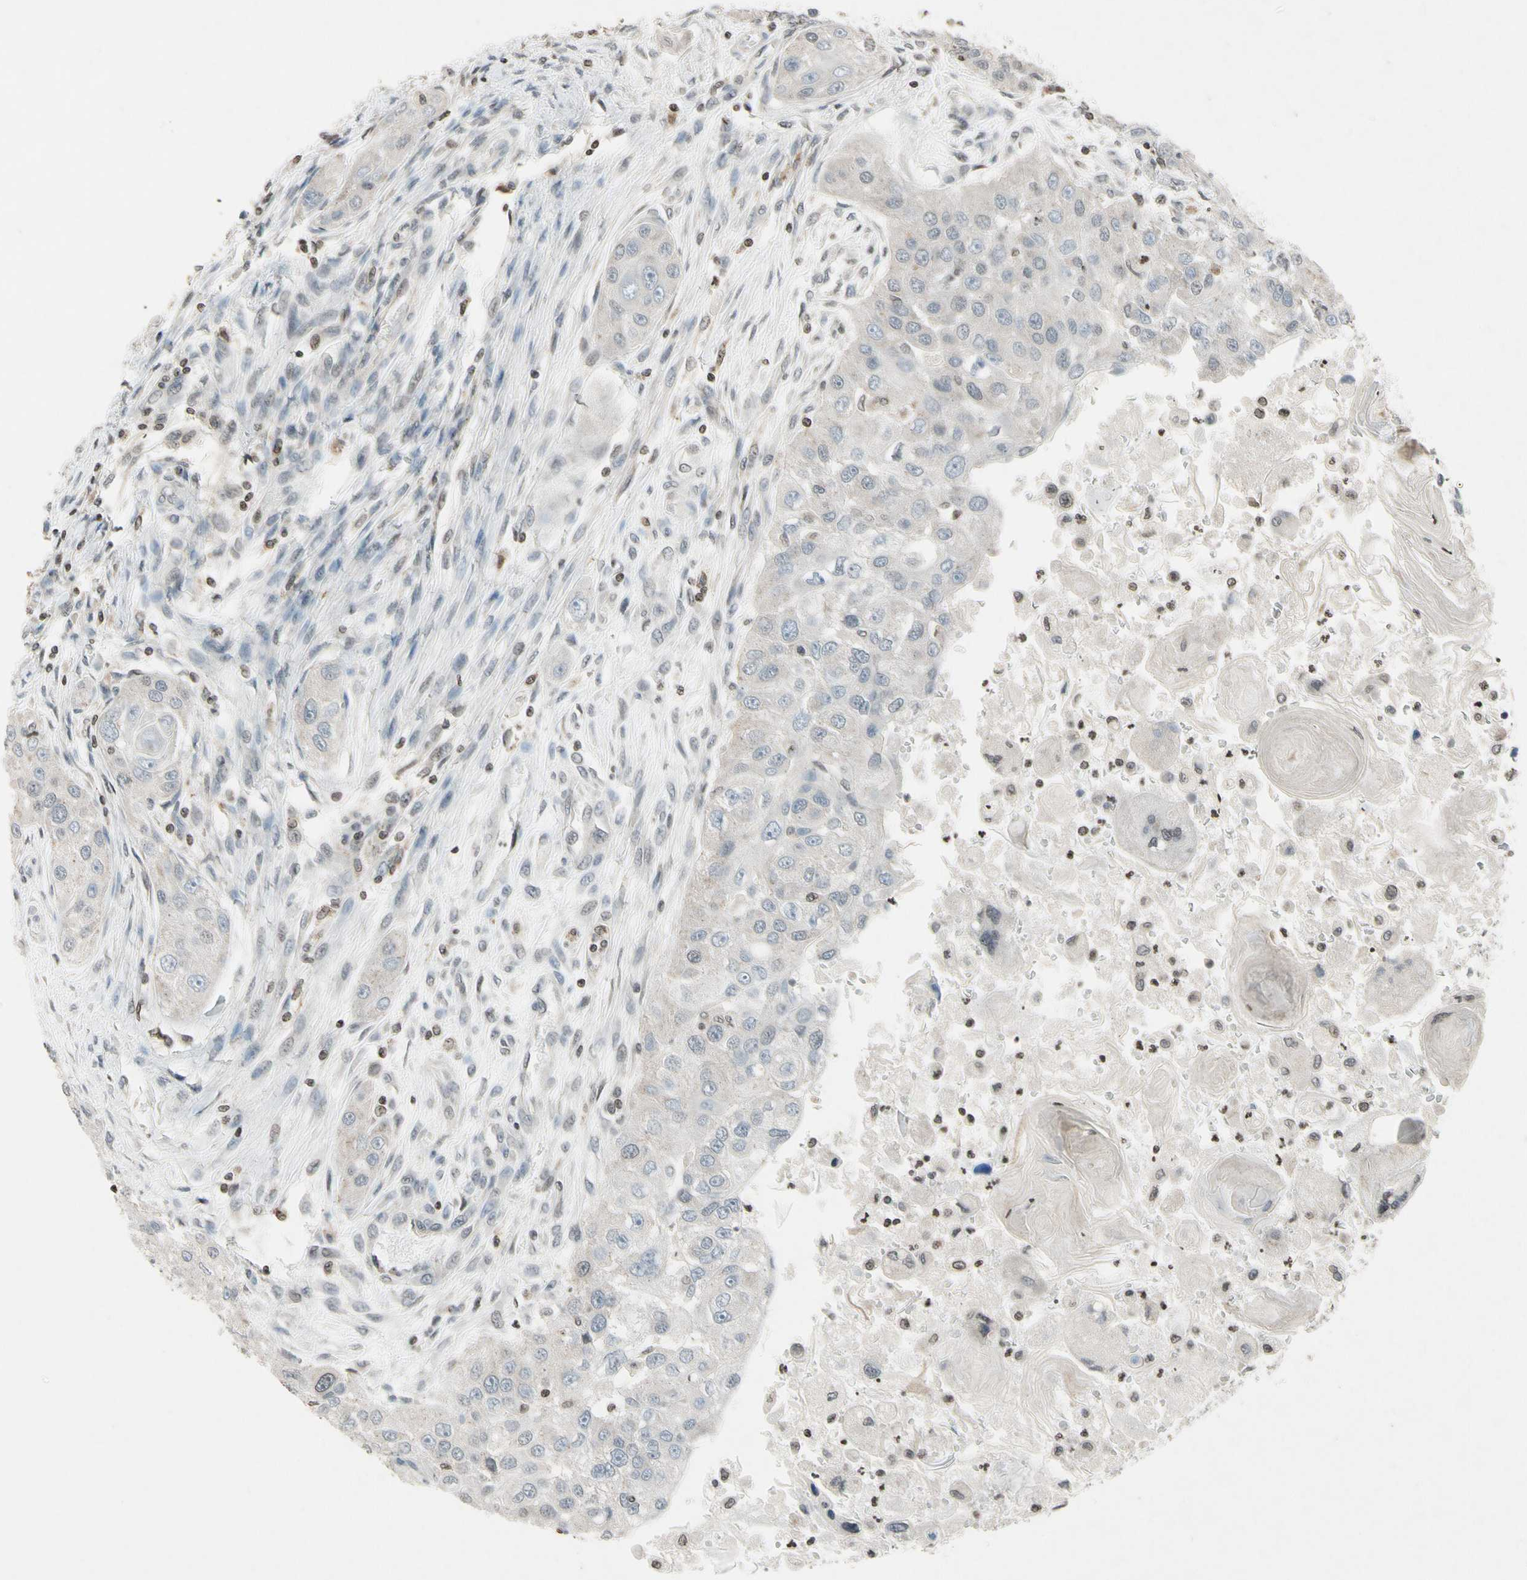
{"staining": {"intensity": "weak", "quantity": ">75%", "location": "cytoplasmic/membranous"}, "tissue": "head and neck cancer", "cell_type": "Tumor cells", "image_type": "cancer", "snomed": [{"axis": "morphology", "description": "Normal tissue, NOS"}, {"axis": "morphology", "description": "Squamous cell carcinoma, NOS"}, {"axis": "topography", "description": "Skeletal muscle"}, {"axis": "topography", "description": "Head-Neck"}], "caption": "There is low levels of weak cytoplasmic/membranous staining in tumor cells of head and neck cancer, as demonstrated by immunohistochemical staining (brown color).", "gene": "CLDN11", "patient": {"sex": "male", "age": 51}}